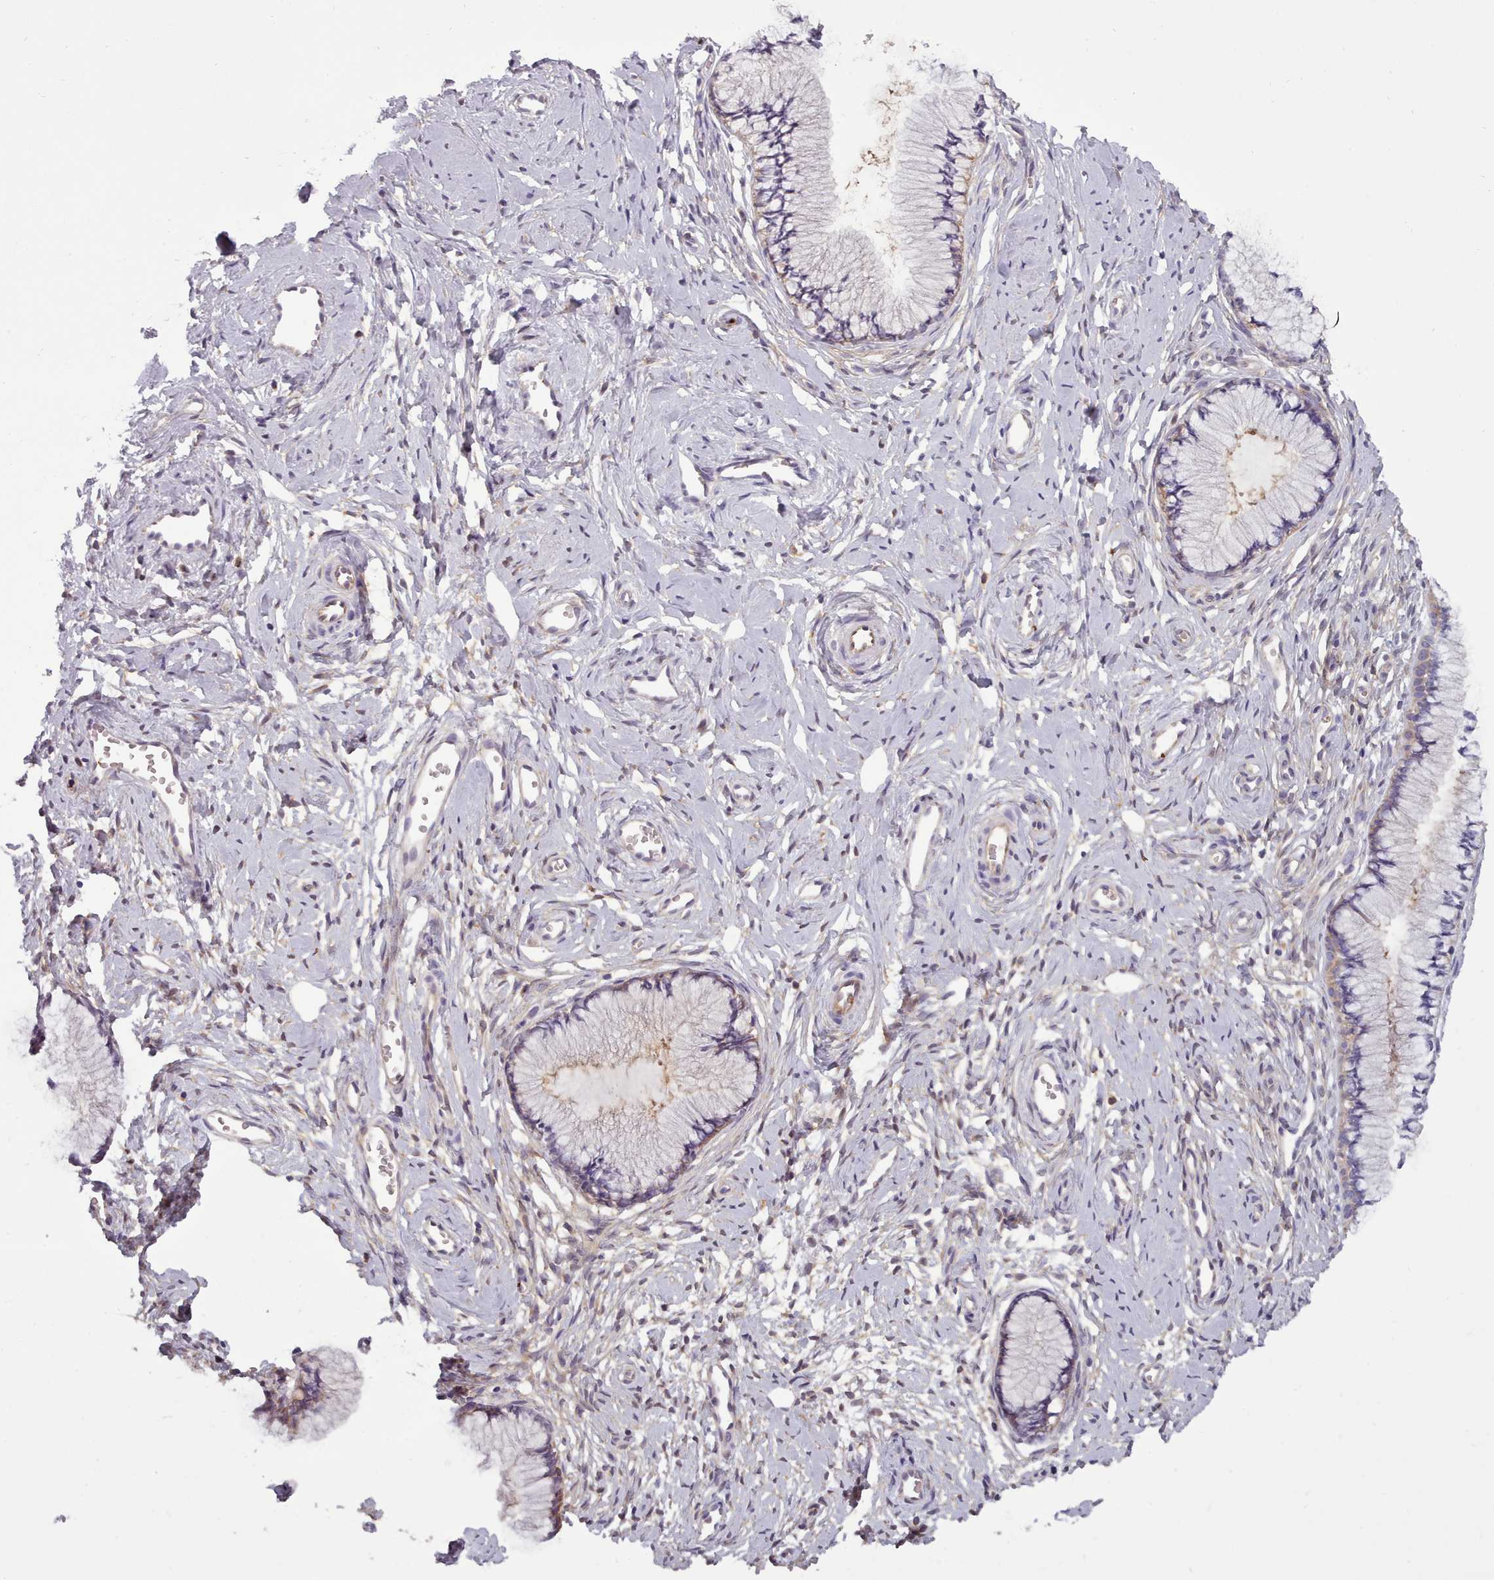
{"staining": {"intensity": "negative", "quantity": "none", "location": "none"}, "tissue": "cervix", "cell_type": "Glandular cells", "image_type": "normal", "snomed": [{"axis": "morphology", "description": "Normal tissue, NOS"}, {"axis": "topography", "description": "Cervix"}], "caption": "Cervix was stained to show a protein in brown. There is no significant expression in glandular cells.", "gene": "NDST2", "patient": {"sex": "female", "age": 40}}